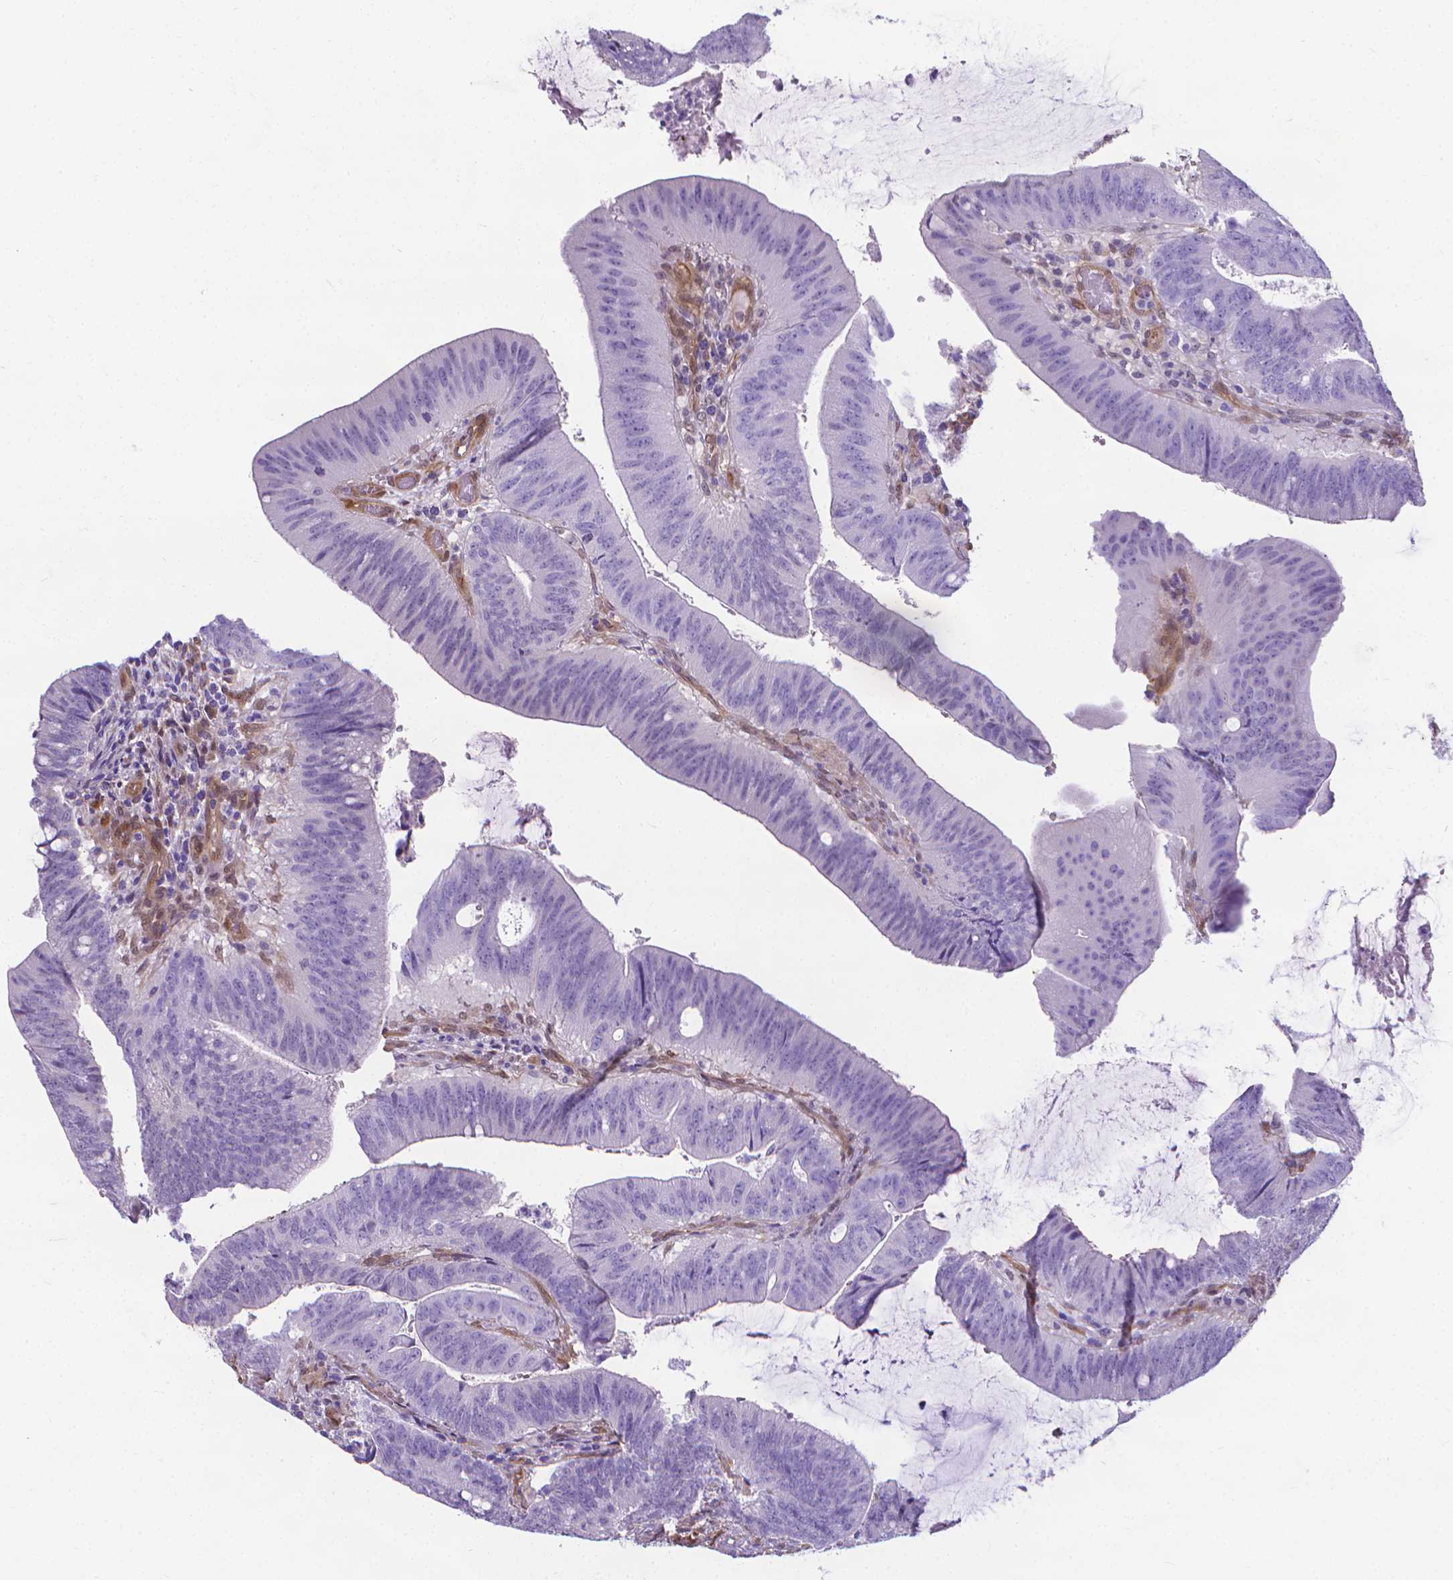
{"staining": {"intensity": "negative", "quantity": "none", "location": "none"}, "tissue": "colorectal cancer", "cell_type": "Tumor cells", "image_type": "cancer", "snomed": [{"axis": "morphology", "description": "Adenocarcinoma, NOS"}, {"axis": "topography", "description": "Colon"}], "caption": "An image of colorectal cancer stained for a protein demonstrates no brown staining in tumor cells.", "gene": "CLIC4", "patient": {"sex": "female", "age": 43}}